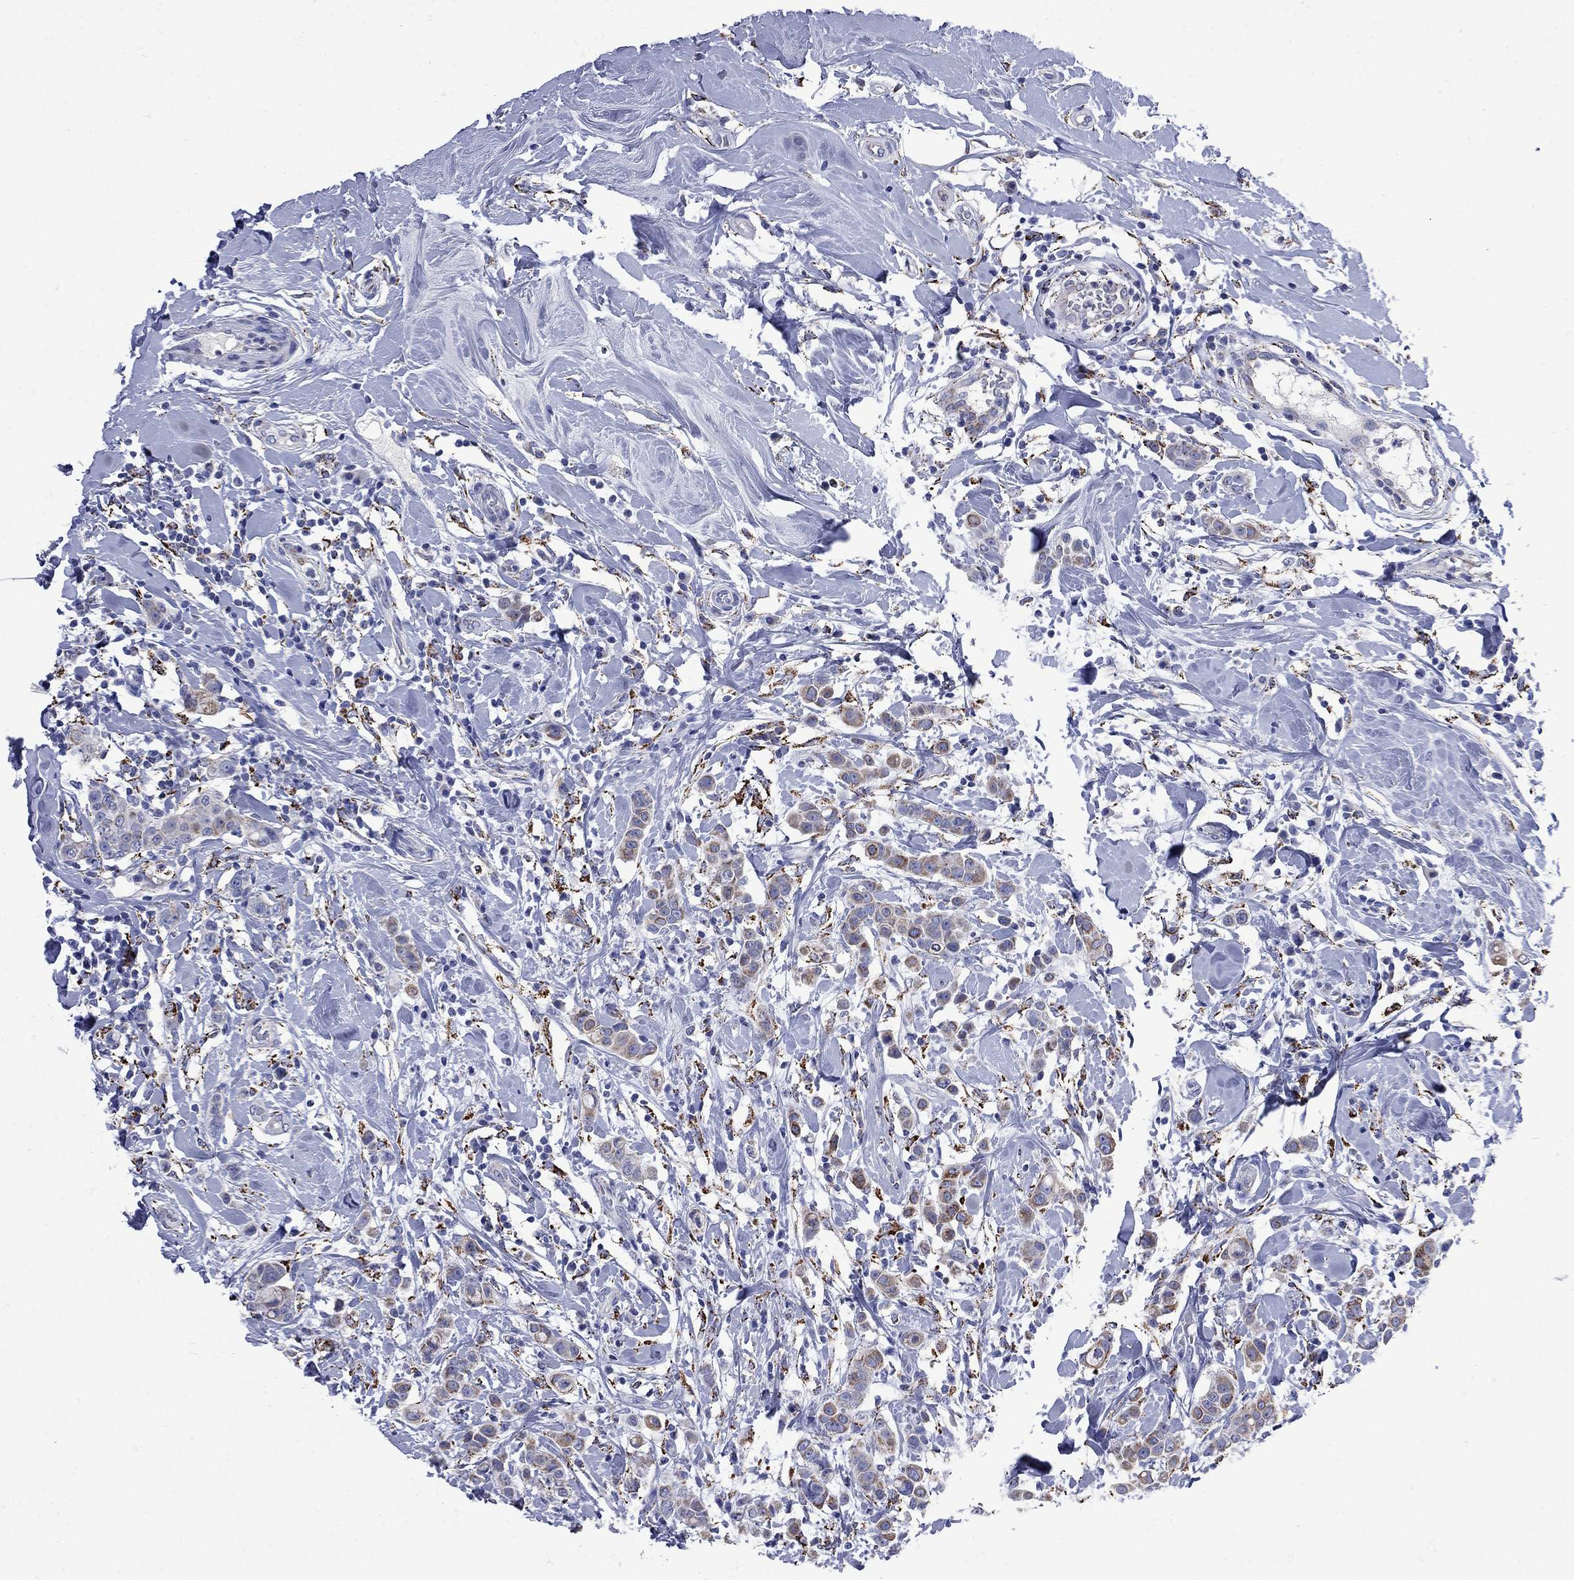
{"staining": {"intensity": "moderate", "quantity": "25%-75%", "location": "cytoplasmic/membranous"}, "tissue": "breast cancer", "cell_type": "Tumor cells", "image_type": "cancer", "snomed": [{"axis": "morphology", "description": "Duct carcinoma"}, {"axis": "topography", "description": "Breast"}], "caption": "Protein expression analysis of breast infiltrating ductal carcinoma shows moderate cytoplasmic/membranous positivity in about 25%-75% of tumor cells. (IHC, brightfield microscopy, high magnification).", "gene": "SESTD1", "patient": {"sex": "female", "age": 27}}